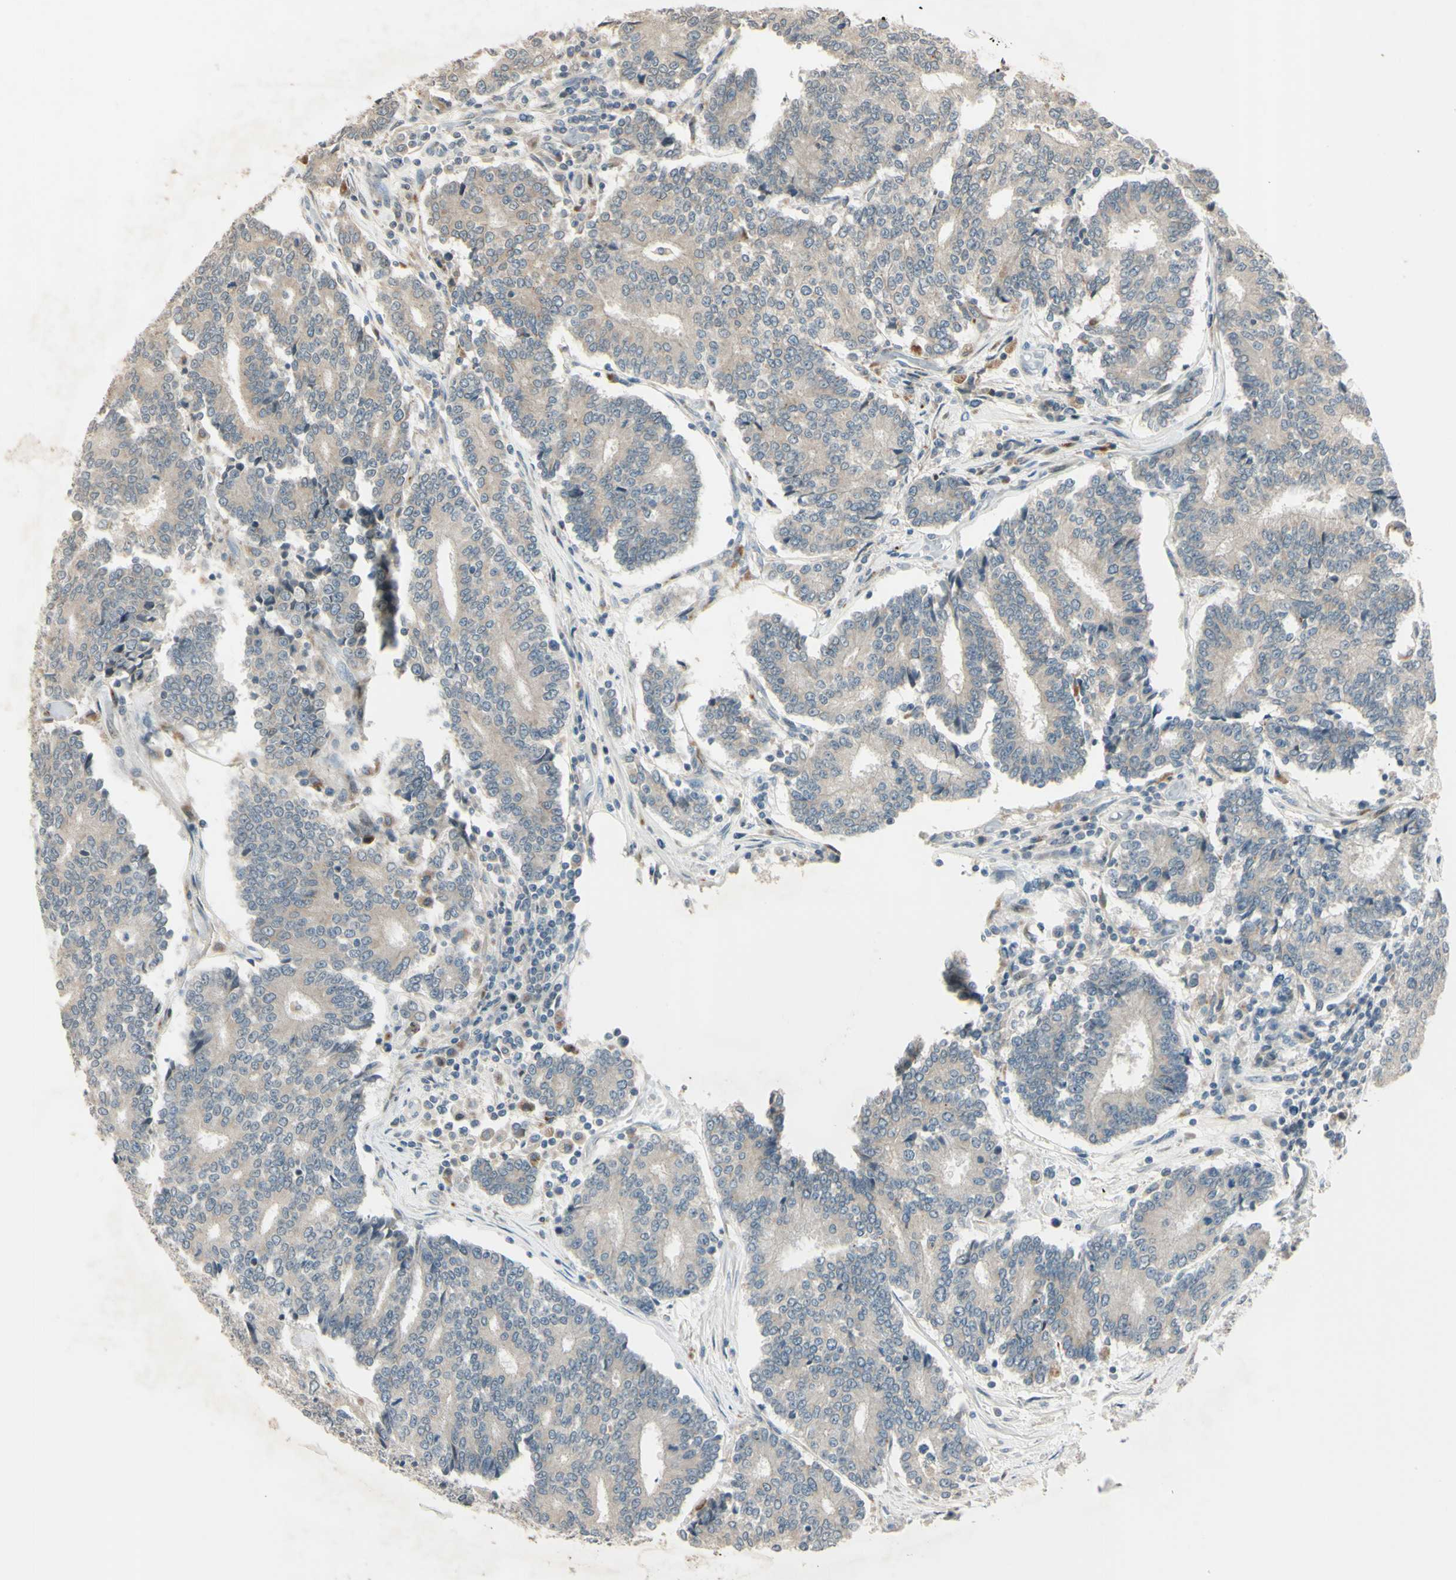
{"staining": {"intensity": "weak", "quantity": "<25%", "location": "cytoplasmic/membranous"}, "tissue": "prostate cancer", "cell_type": "Tumor cells", "image_type": "cancer", "snomed": [{"axis": "morphology", "description": "Normal tissue, NOS"}, {"axis": "morphology", "description": "Adenocarcinoma, High grade"}, {"axis": "topography", "description": "Prostate"}, {"axis": "topography", "description": "Seminal veicle"}], "caption": "Adenocarcinoma (high-grade) (prostate) stained for a protein using immunohistochemistry (IHC) demonstrates no positivity tumor cells.", "gene": "NDFIP1", "patient": {"sex": "male", "age": 55}}